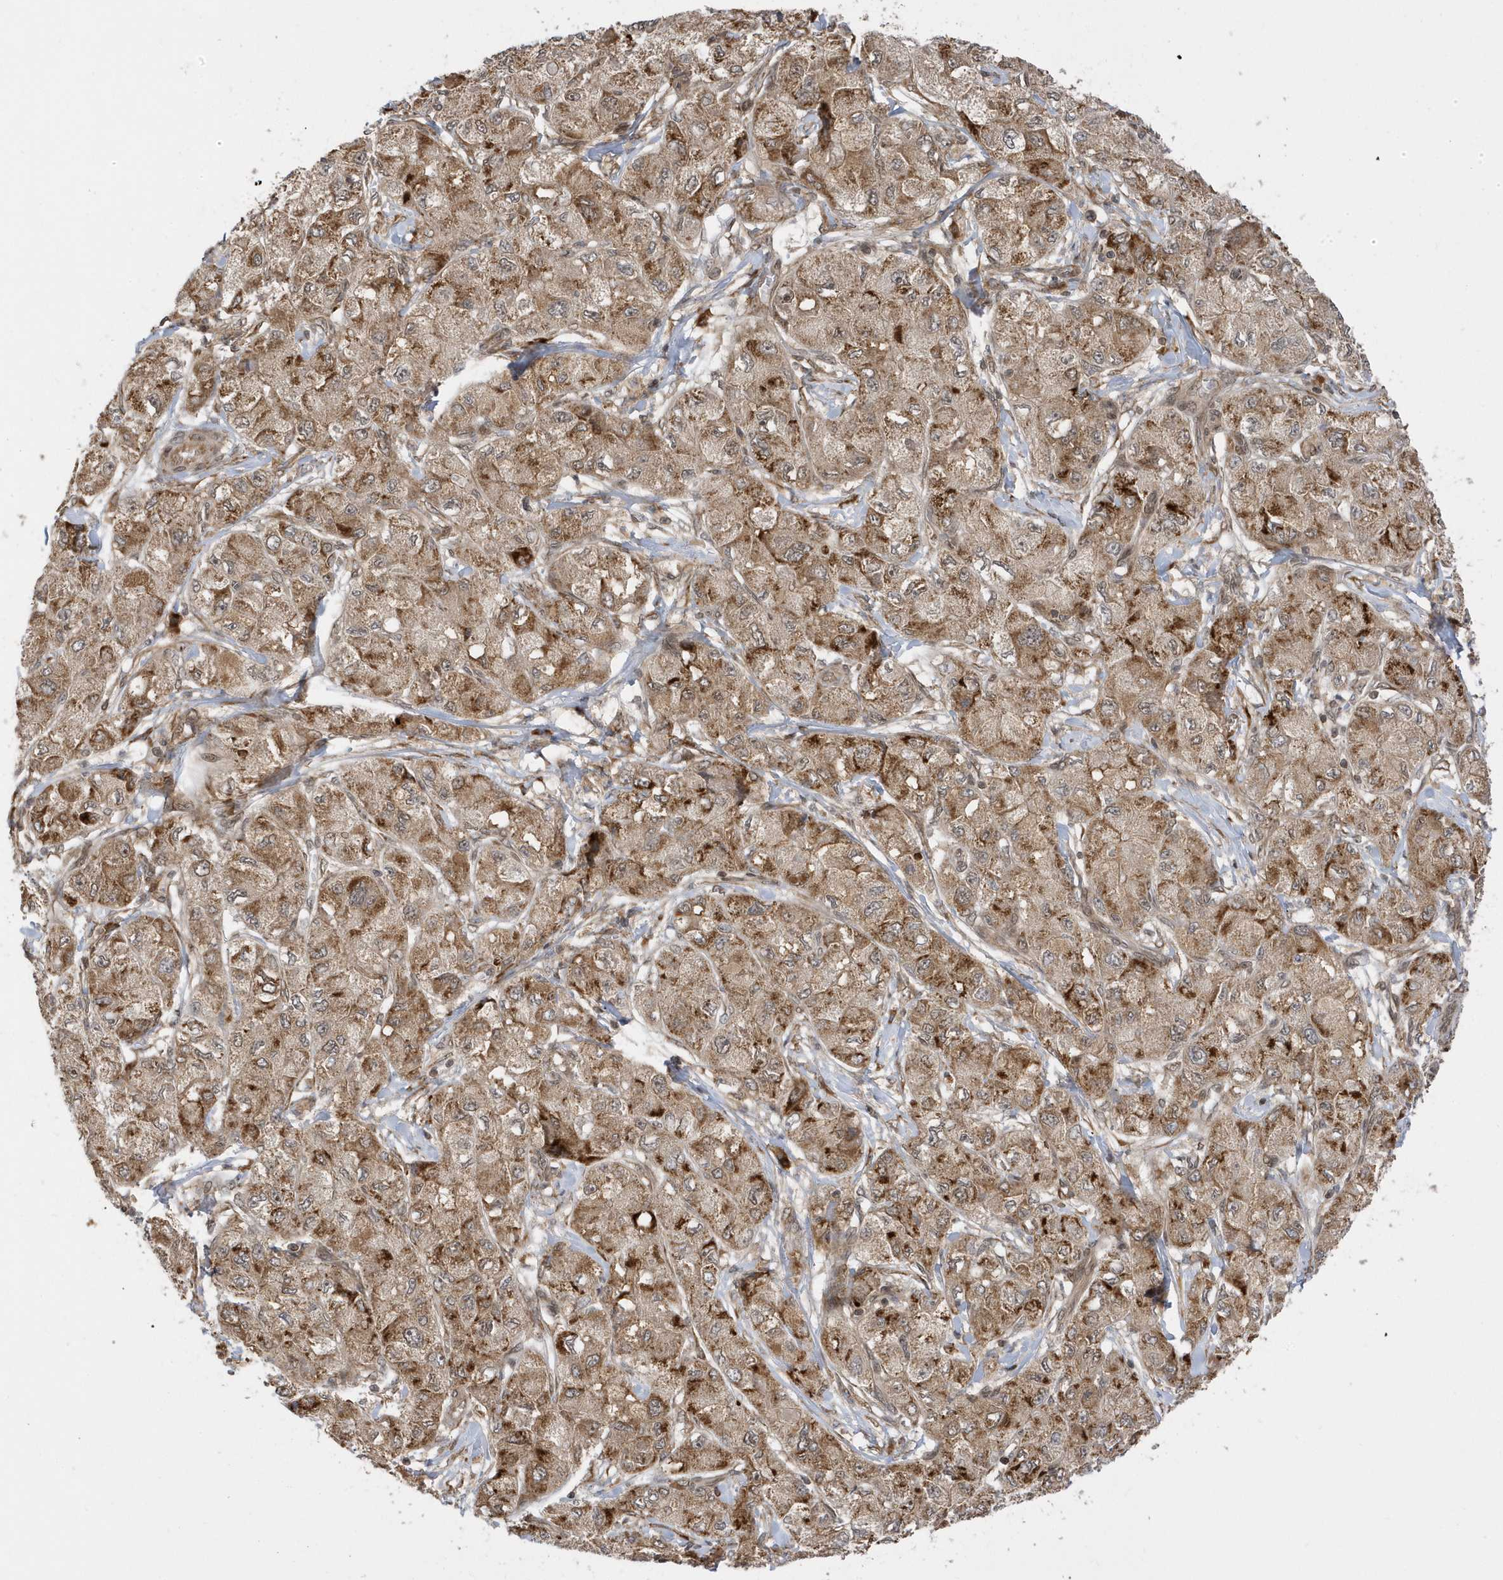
{"staining": {"intensity": "moderate", "quantity": ">75%", "location": "cytoplasmic/membranous"}, "tissue": "liver cancer", "cell_type": "Tumor cells", "image_type": "cancer", "snomed": [{"axis": "morphology", "description": "Carcinoma, Hepatocellular, NOS"}, {"axis": "topography", "description": "Liver"}], "caption": "IHC staining of liver hepatocellular carcinoma, which exhibits medium levels of moderate cytoplasmic/membranous positivity in approximately >75% of tumor cells indicating moderate cytoplasmic/membranous protein positivity. The staining was performed using DAB (3,3'-diaminobenzidine) (brown) for protein detection and nuclei were counterstained in hematoxylin (blue).", "gene": "METTL21A", "patient": {"sex": "male", "age": 80}}